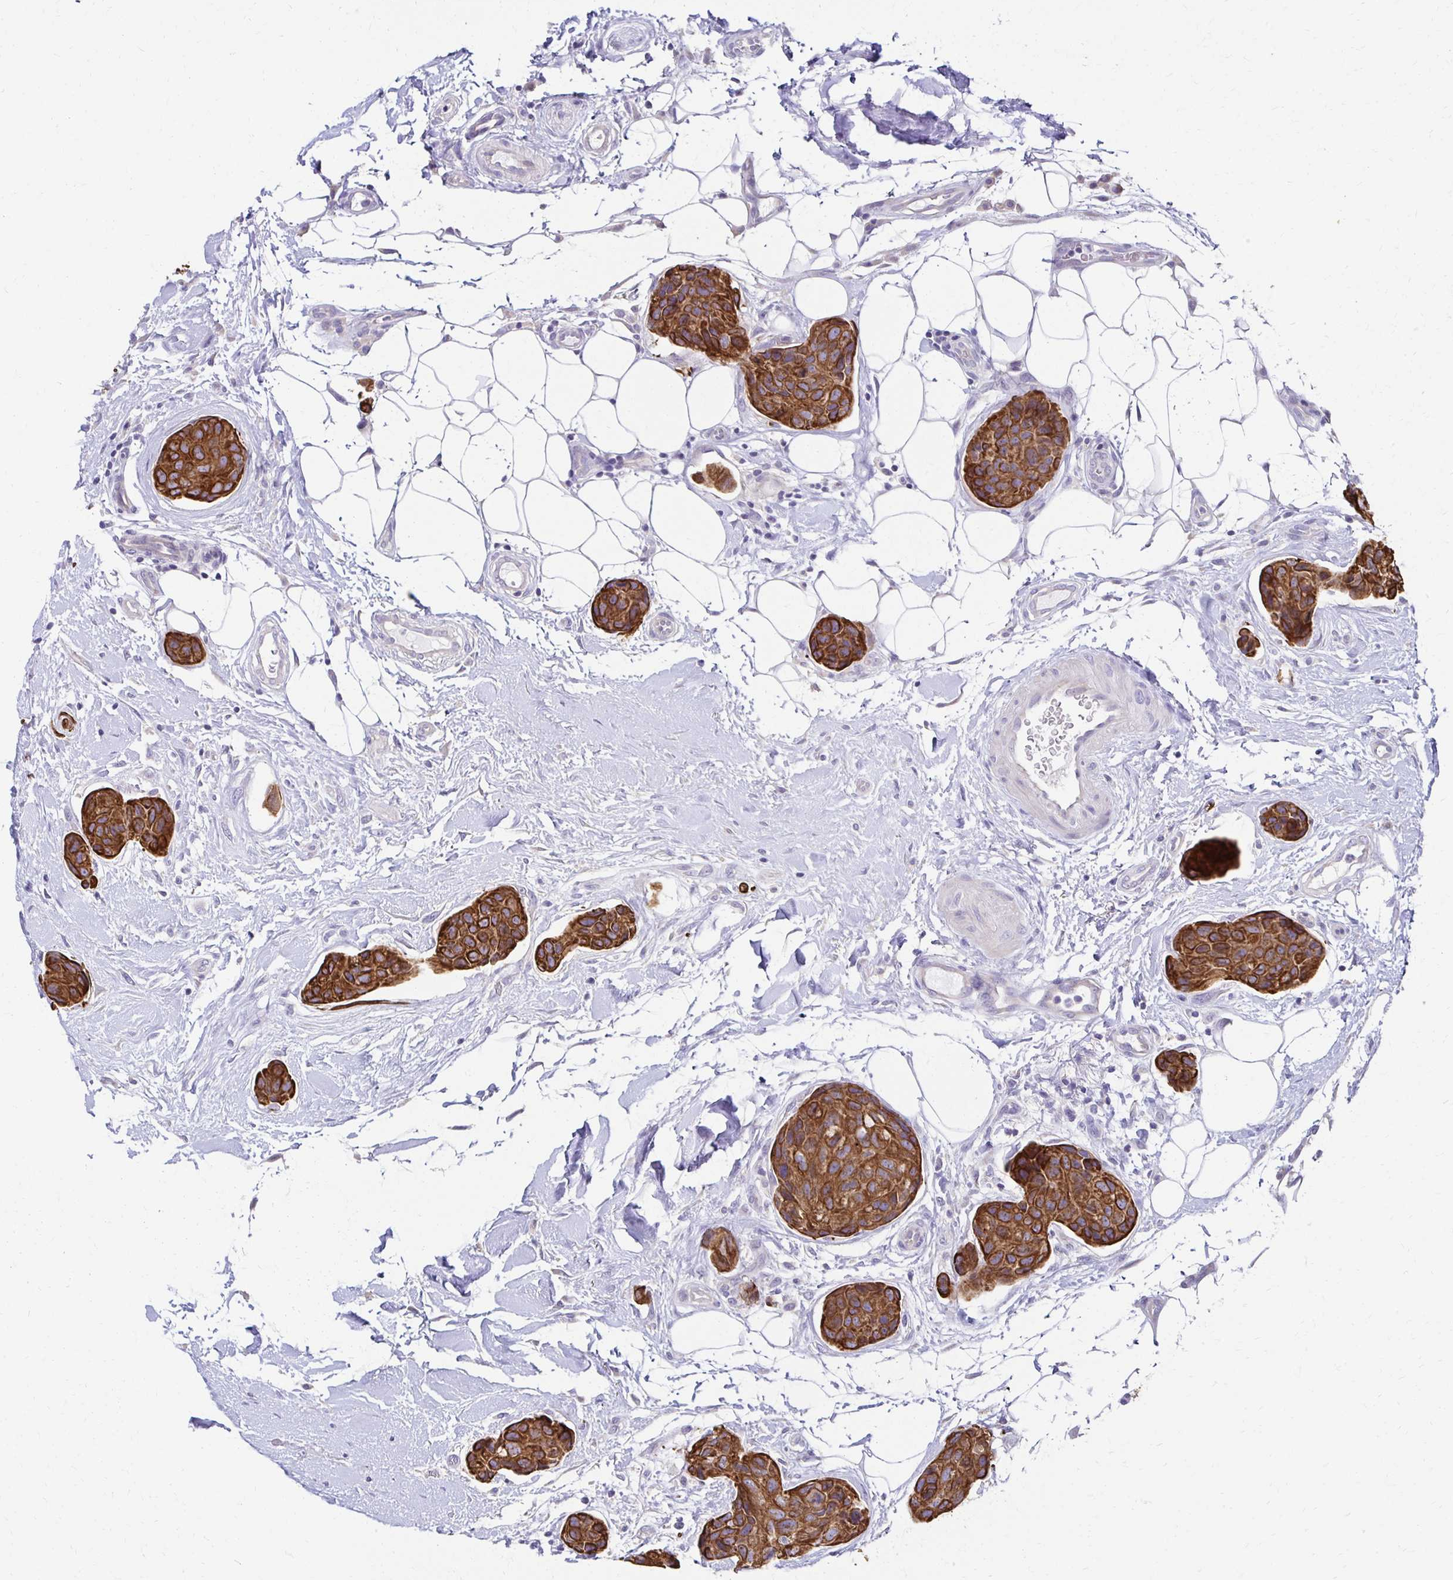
{"staining": {"intensity": "strong", "quantity": ">75%", "location": "cytoplasmic/membranous"}, "tissue": "breast cancer", "cell_type": "Tumor cells", "image_type": "cancer", "snomed": [{"axis": "morphology", "description": "Duct carcinoma"}, {"axis": "topography", "description": "Breast"}, {"axis": "topography", "description": "Lymph node"}], "caption": "The photomicrograph displays staining of breast cancer (intraductal carcinoma), revealing strong cytoplasmic/membranous protein staining (brown color) within tumor cells.", "gene": "C1QTNF2", "patient": {"sex": "female", "age": 80}}